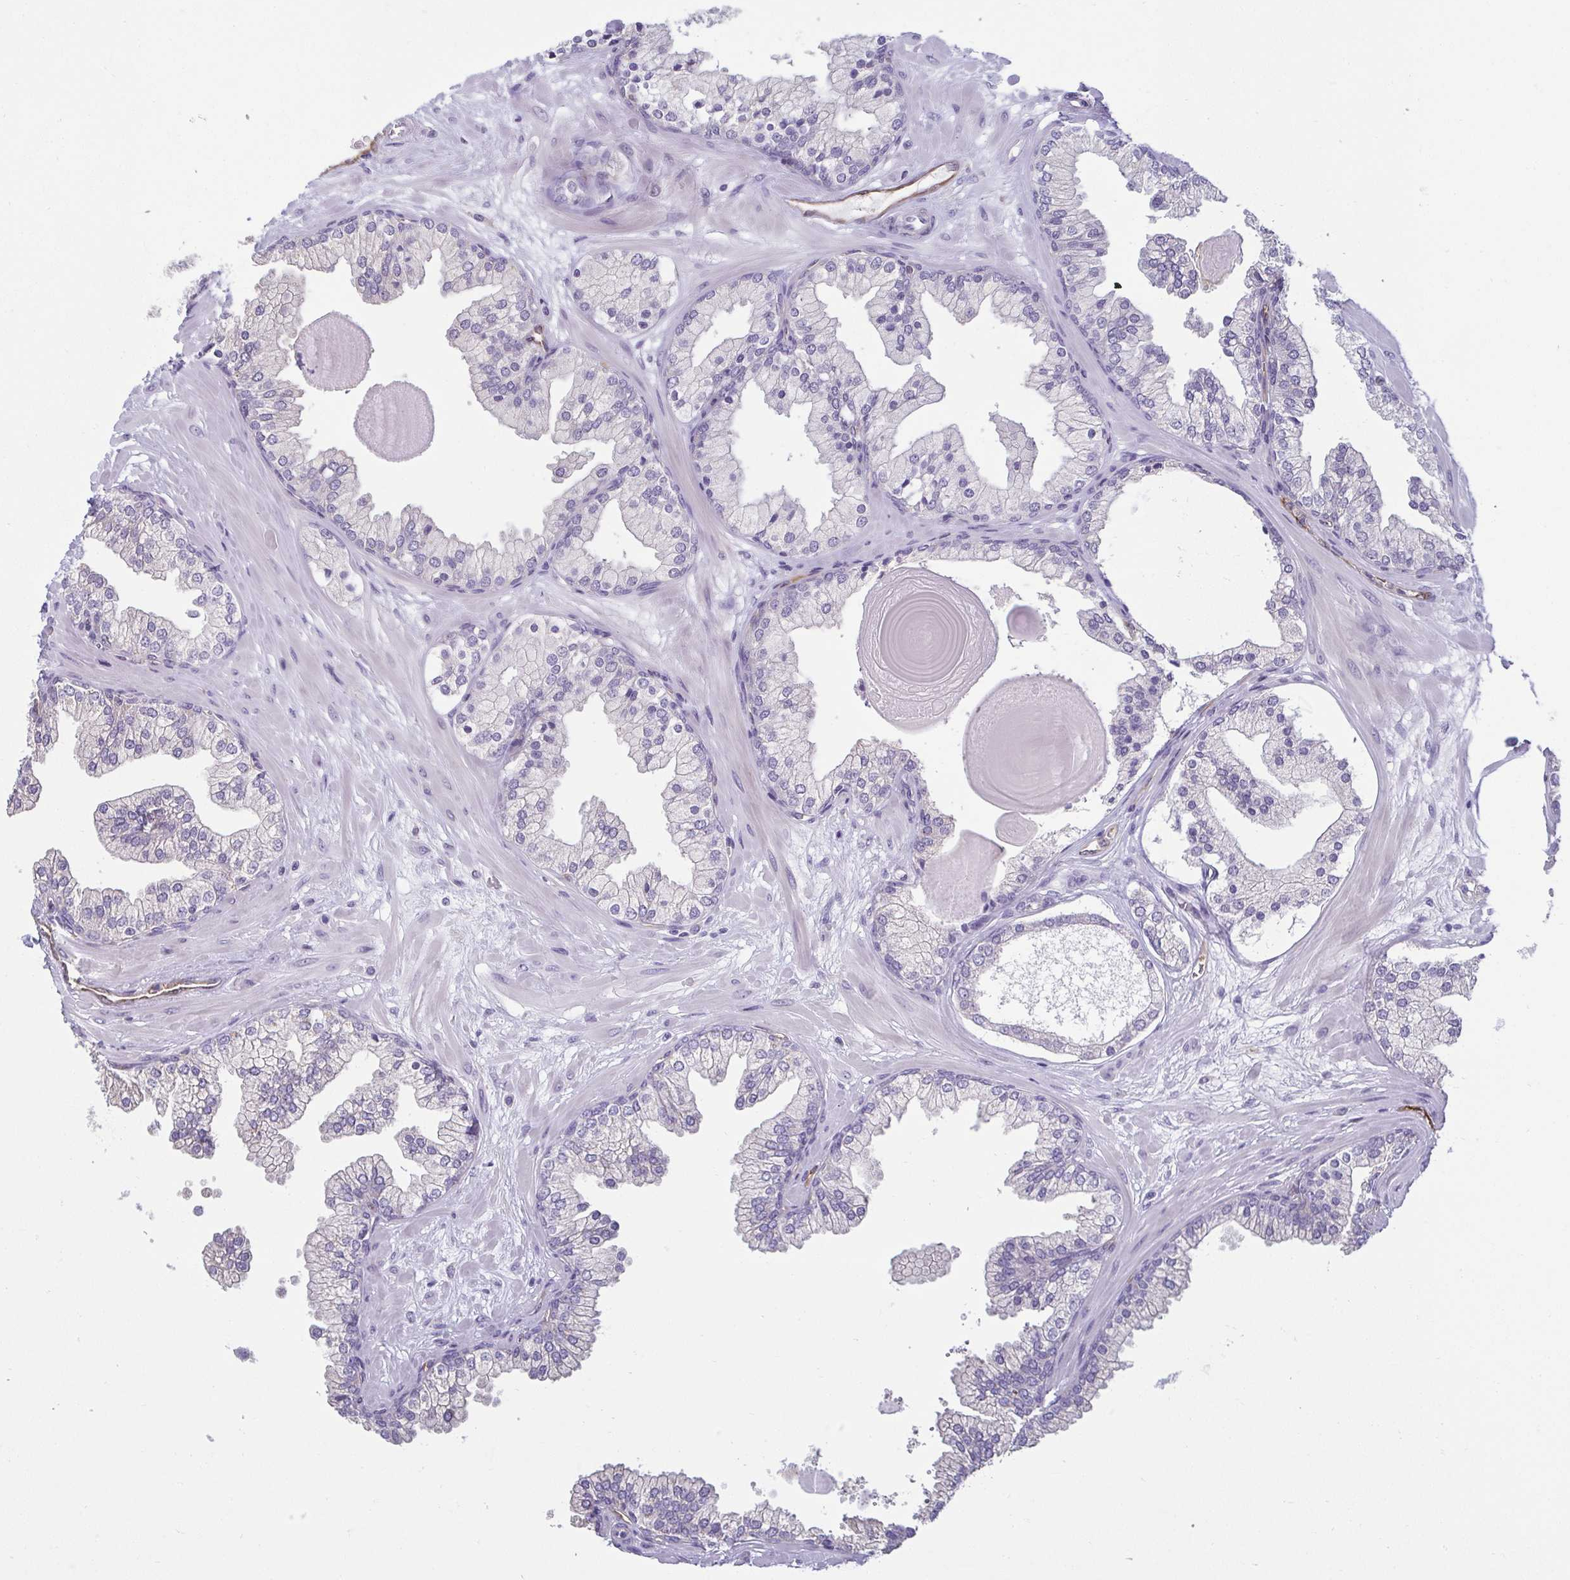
{"staining": {"intensity": "negative", "quantity": "none", "location": "none"}, "tissue": "prostate", "cell_type": "Glandular cells", "image_type": "normal", "snomed": [{"axis": "morphology", "description": "Normal tissue, NOS"}, {"axis": "topography", "description": "Prostate"}, {"axis": "topography", "description": "Peripheral nerve tissue"}], "caption": "Histopathology image shows no protein positivity in glandular cells of normal prostate.", "gene": "PDE2A", "patient": {"sex": "male", "age": 61}}